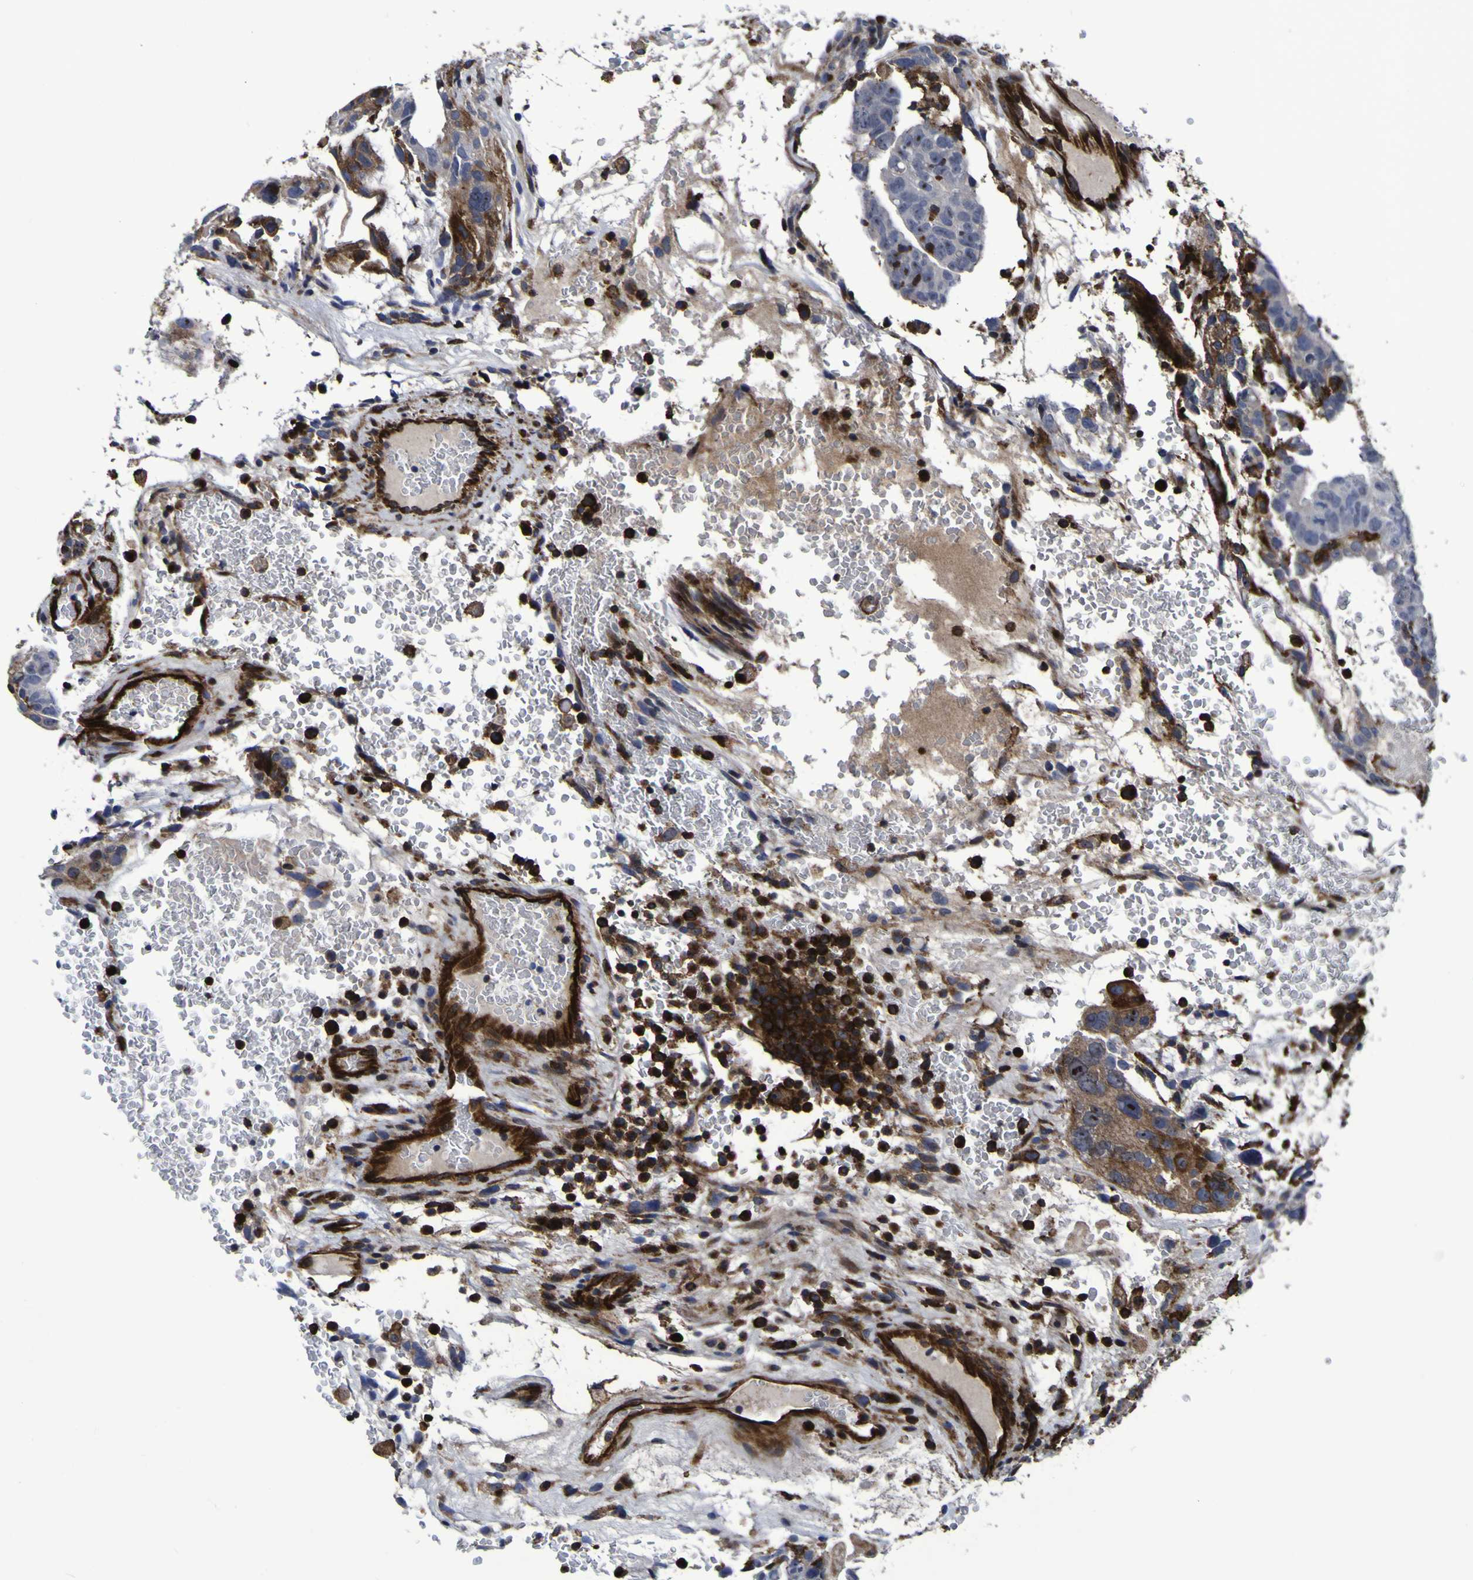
{"staining": {"intensity": "strong", "quantity": "<25%", "location": "cytoplasmic/membranous,nuclear"}, "tissue": "testis cancer", "cell_type": "Tumor cells", "image_type": "cancer", "snomed": [{"axis": "morphology", "description": "Seminoma, NOS"}, {"axis": "morphology", "description": "Carcinoma, Embryonal, NOS"}, {"axis": "topography", "description": "Testis"}], "caption": "Immunohistochemical staining of human testis cancer displays medium levels of strong cytoplasmic/membranous and nuclear protein positivity in about <25% of tumor cells.", "gene": "MGLL", "patient": {"sex": "male", "age": 52}}